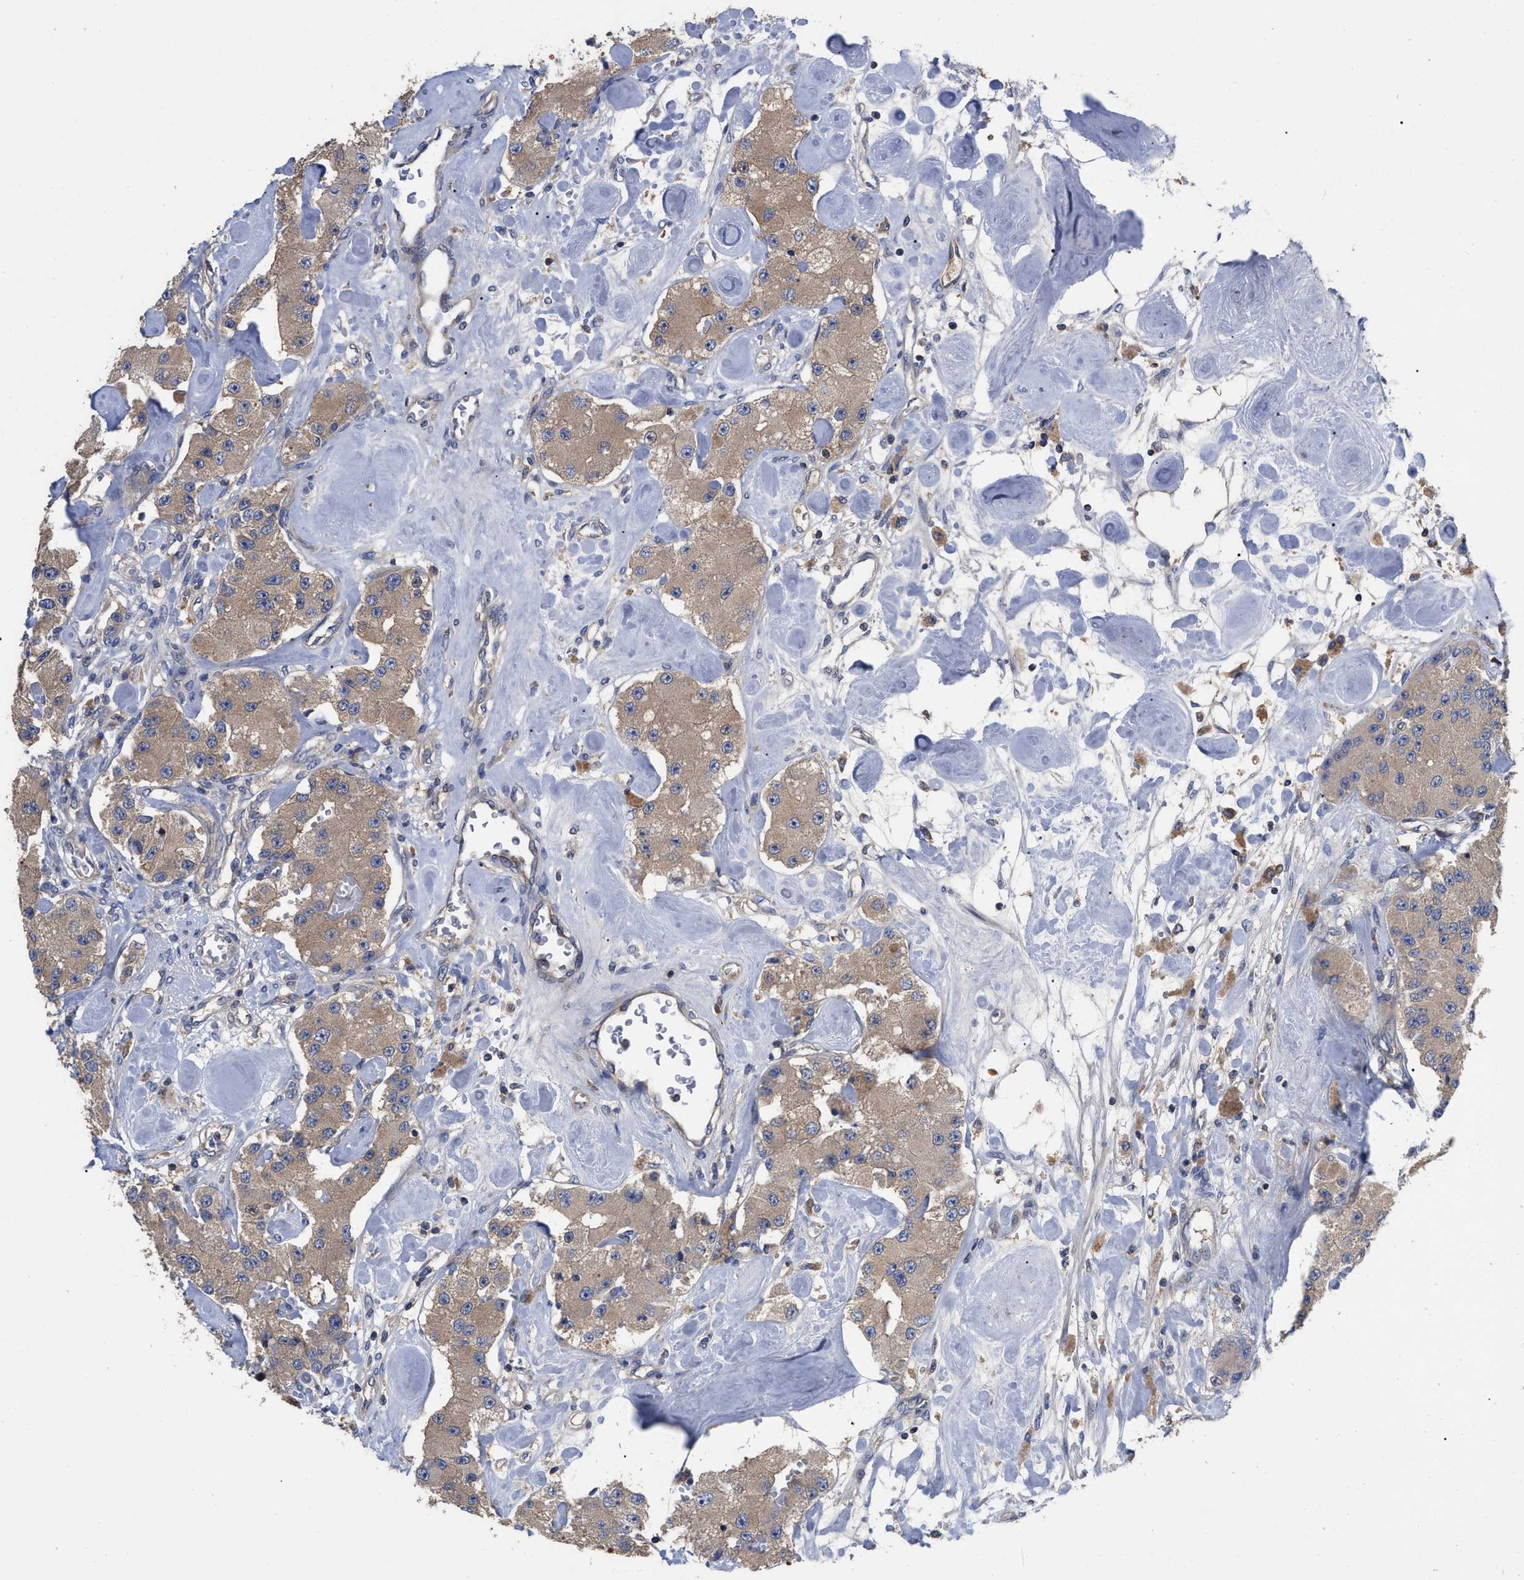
{"staining": {"intensity": "weak", "quantity": ">75%", "location": "cytoplasmic/membranous"}, "tissue": "carcinoid", "cell_type": "Tumor cells", "image_type": "cancer", "snomed": [{"axis": "morphology", "description": "Carcinoid, malignant, NOS"}, {"axis": "topography", "description": "Pancreas"}], "caption": "Weak cytoplasmic/membranous staining for a protein is seen in about >75% of tumor cells of carcinoid (malignant) using IHC.", "gene": "RAP1GDS1", "patient": {"sex": "male", "age": 41}}